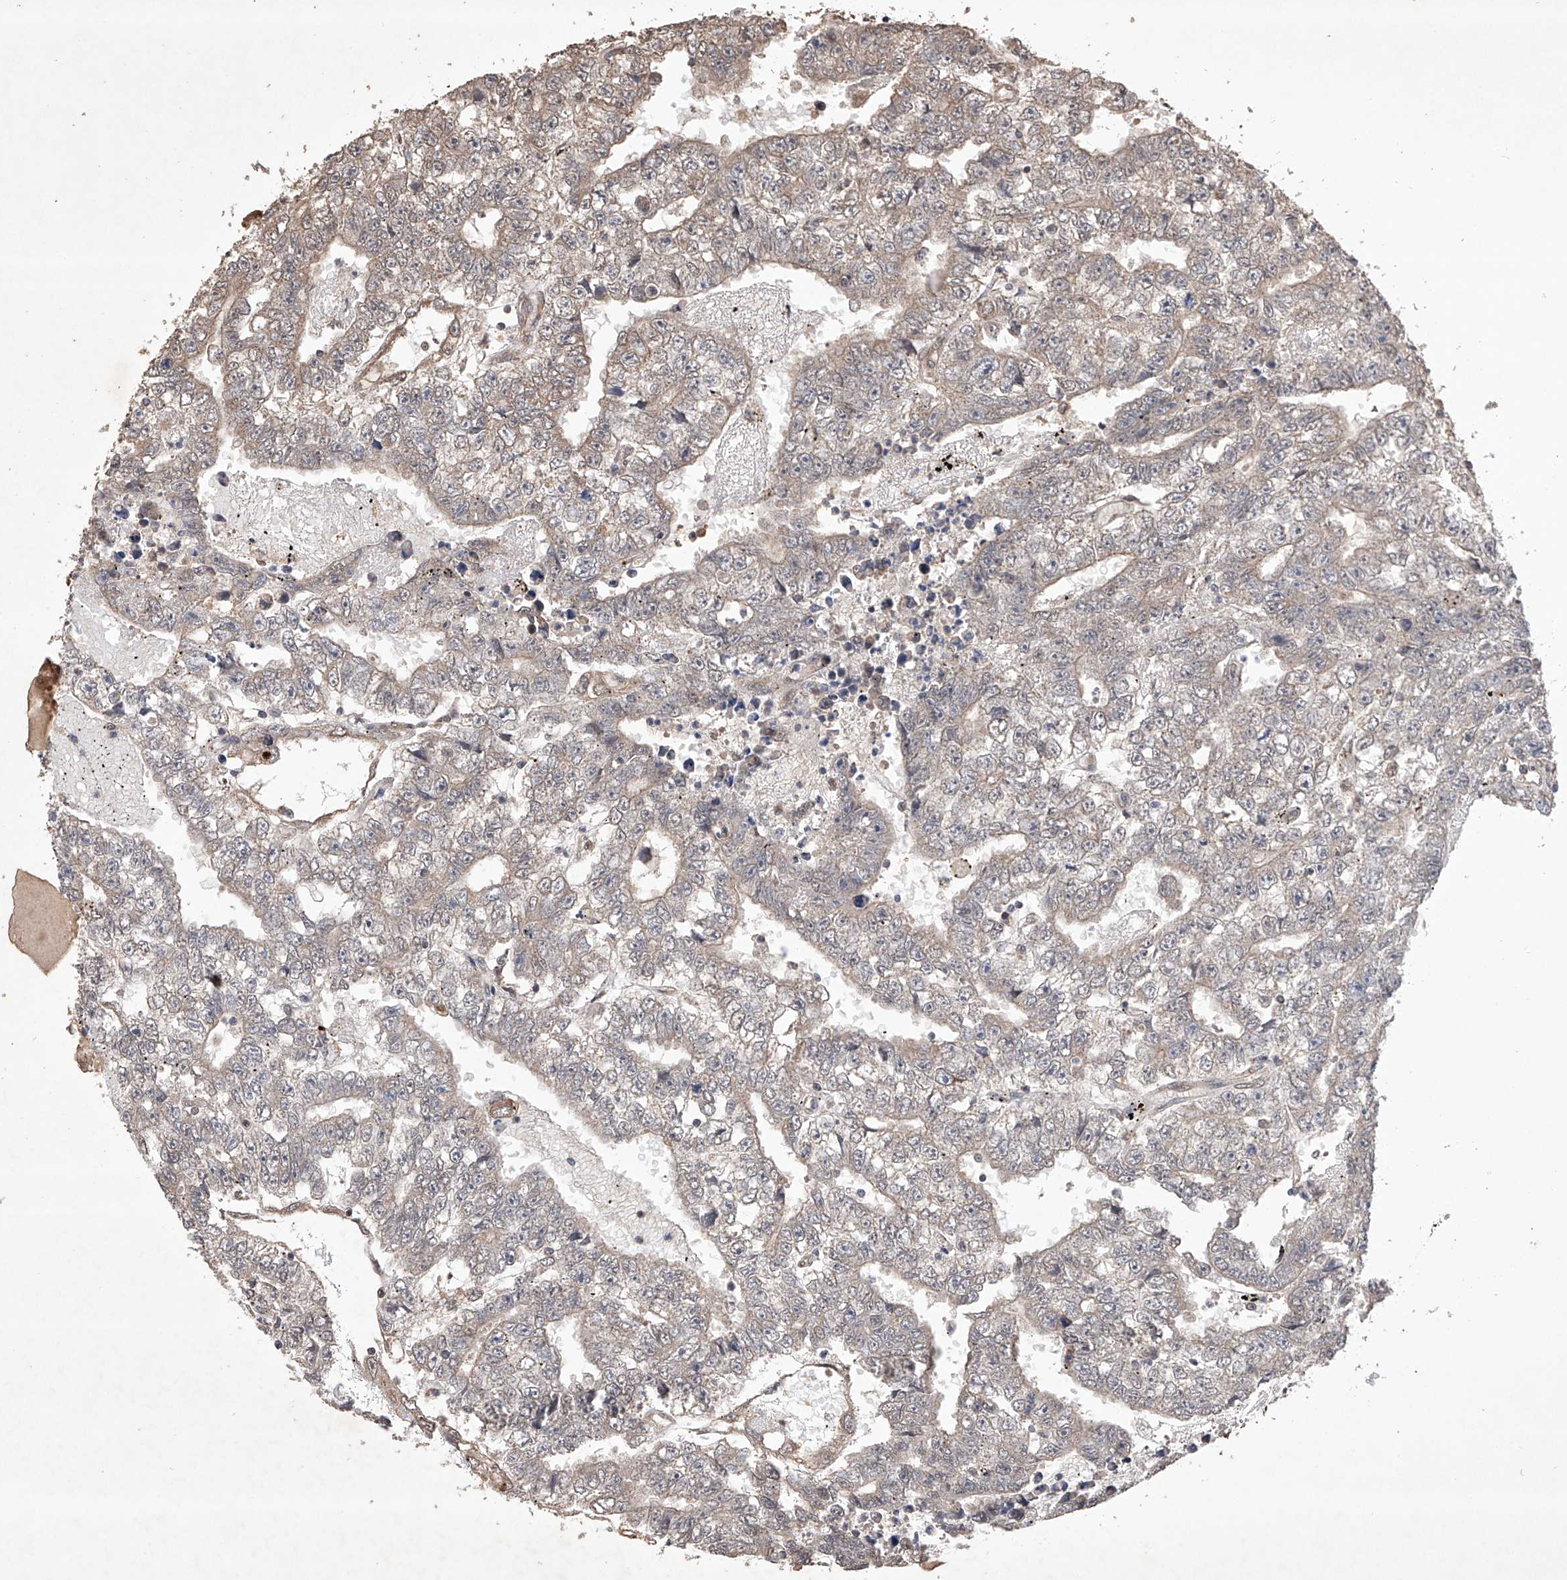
{"staining": {"intensity": "weak", "quantity": "<25%", "location": "cytoplasmic/membranous"}, "tissue": "testis cancer", "cell_type": "Tumor cells", "image_type": "cancer", "snomed": [{"axis": "morphology", "description": "Carcinoma, Embryonal, NOS"}, {"axis": "topography", "description": "Testis"}], "caption": "Immunohistochemistry micrograph of neoplastic tissue: testis embryonal carcinoma stained with DAB (3,3'-diaminobenzidine) shows no significant protein expression in tumor cells. (DAB immunohistochemistry visualized using brightfield microscopy, high magnification).", "gene": "LURAP1", "patient": {"sex": "male", "age": 25}}